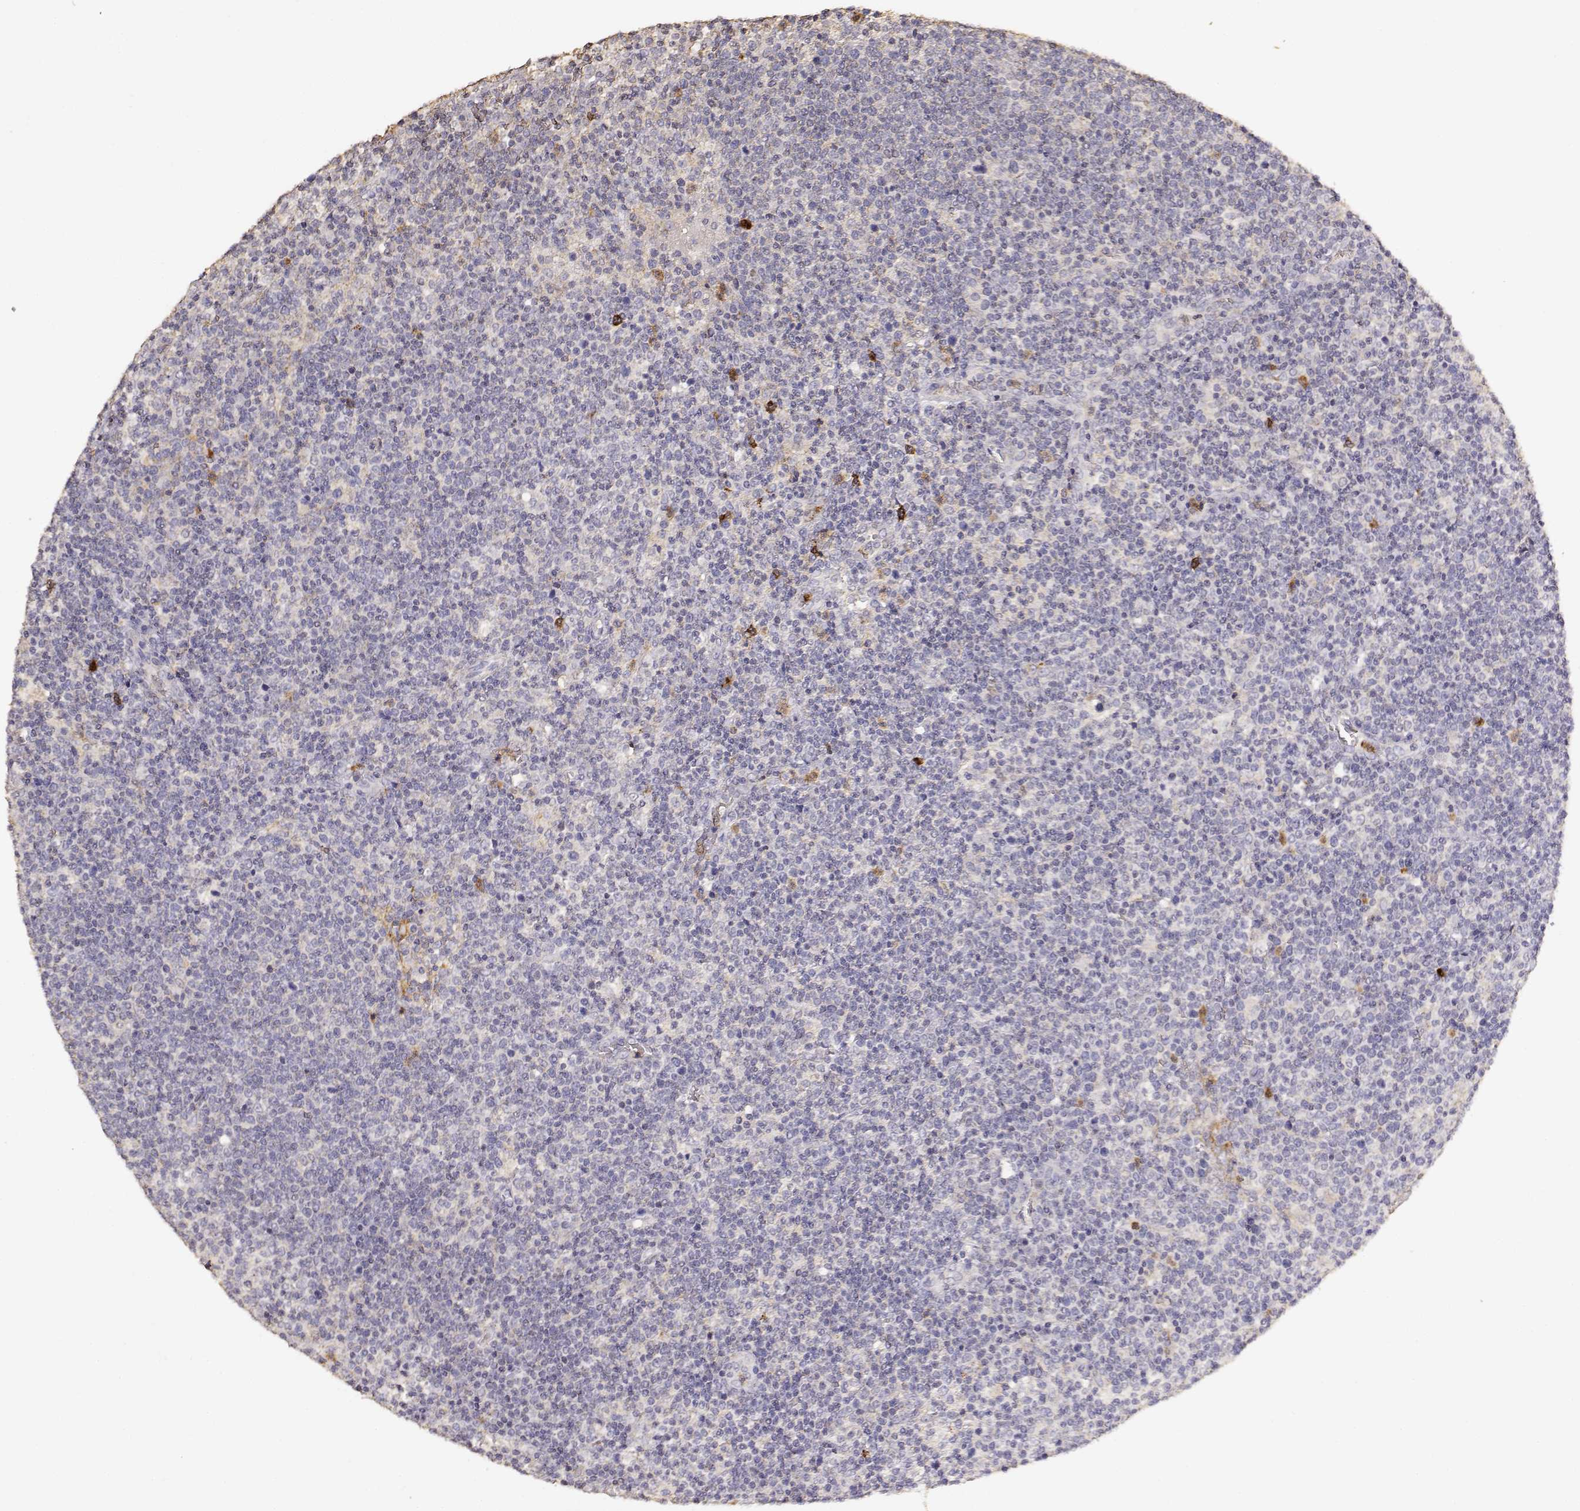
{"staining": {"intensity": "negative", "quantity": "none", "location": "none"}, "tissue": "lymphoma", "cell_type": "Tumor cells", "image_type": "cancer", "snomed": [{"axis": "morphology", "description": "Malignant lymphoma, non-Hodgkin's type, High grade"}, {"axis": "topography", "description": "Lymph node"}], "caption": "IHC of lymphoma demonstrates no positivity in tumor cells.", "gene": "TNFRSF10C", "patient": {"sex": "male", "age": 61}}